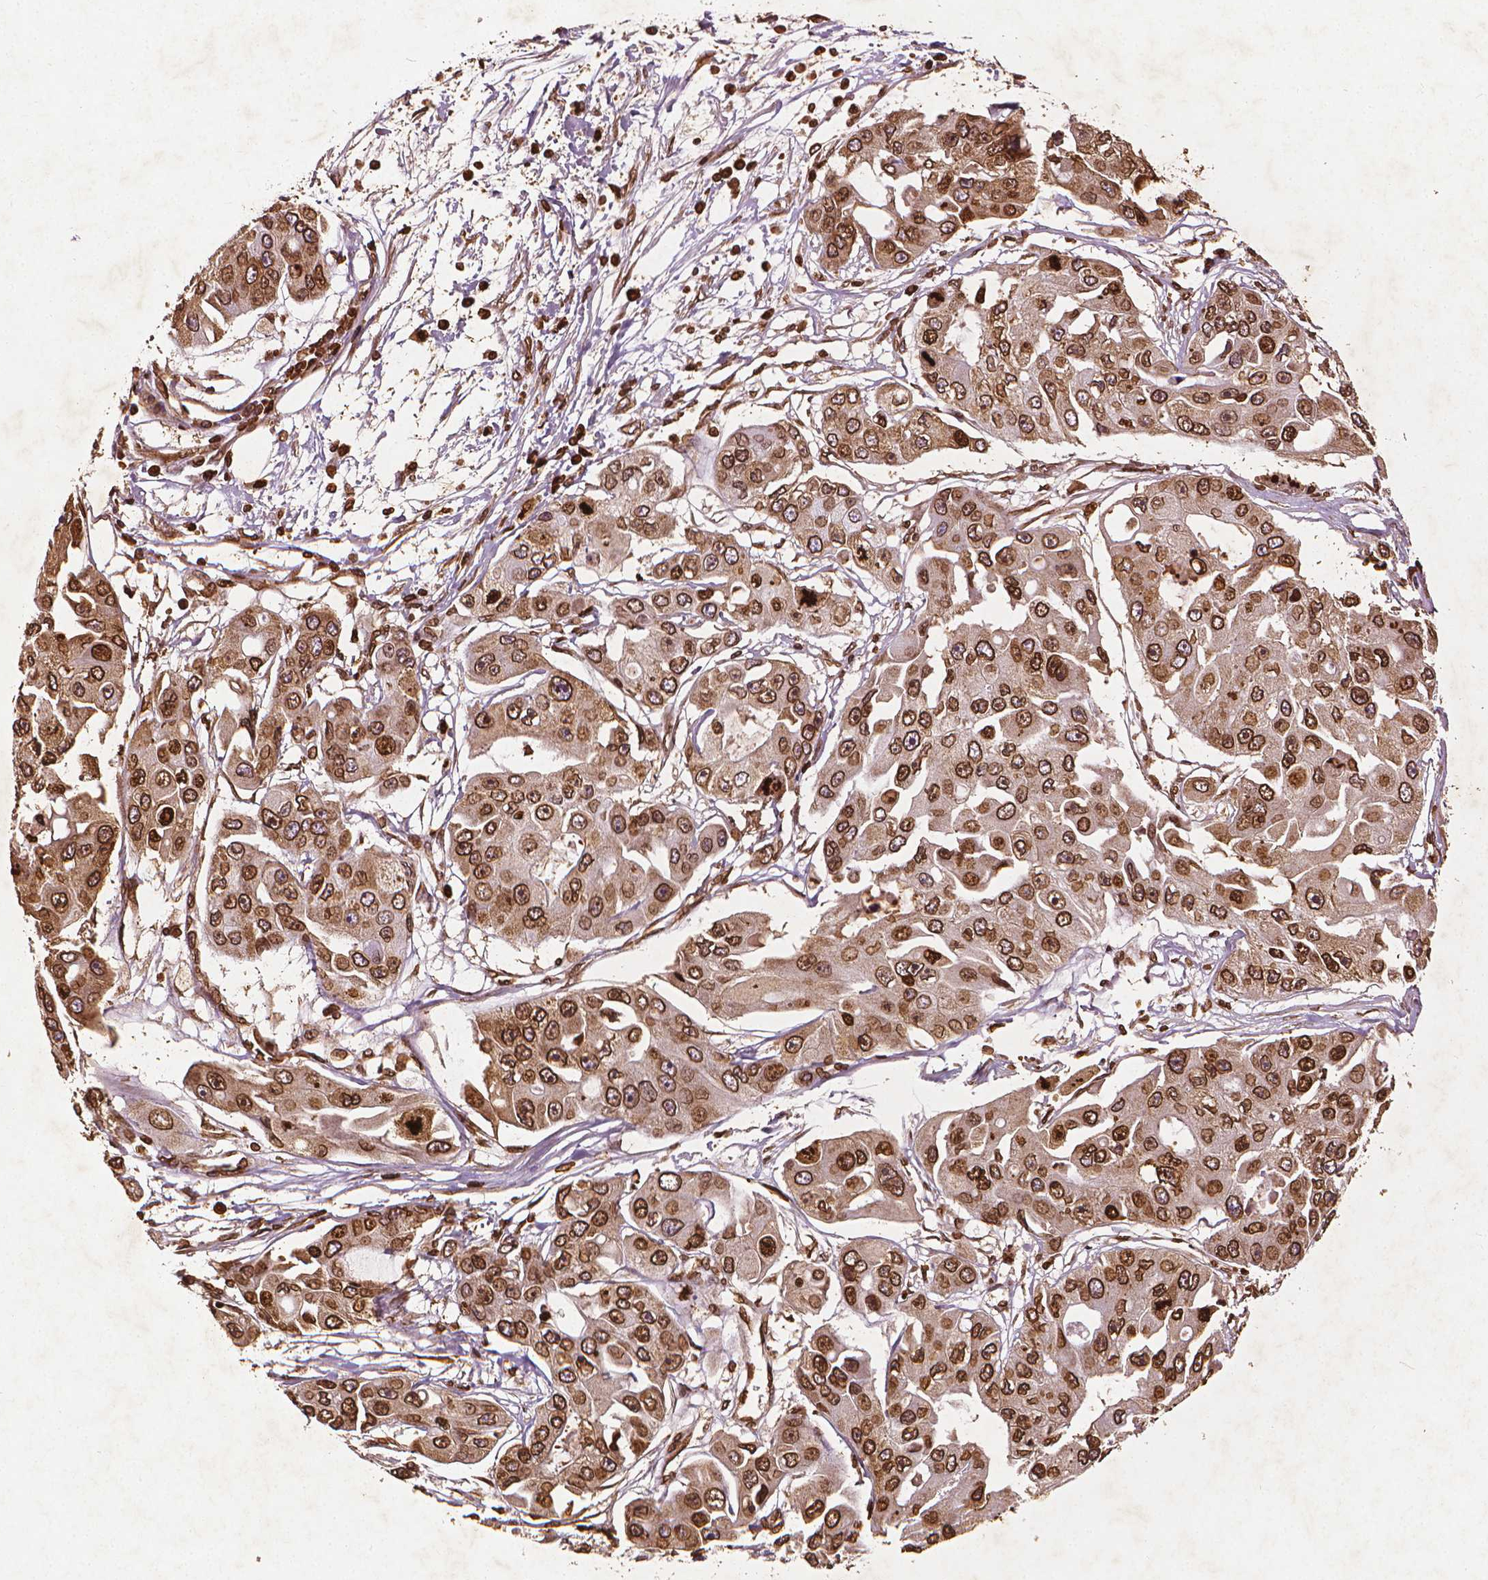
{"staining": {"intensity": "strong", "quantity": ">75%", "location": "cytoplasmic/membranous,nuclear"}, "tissue": "ovarian cancer", "cell_type": "Tumor cells", "image_type": "cancer", "snomed": [{"axis": "morphology", "description": "Cystadenocarcinoma, serous, NOS"}, {"axis": "topography", "description": "Ovary"}], "caption": "Tumor cells demonstrate high levels of strong cytoplasmic/membranous and nuclear expression in about >75% of cells in human ovarian serous cystadenocarcinoma. The protein of interest is stained brown, and the nuclei are stained in blue (DAB (3,3'-diaminobenzidine) IHC with brightfield microscopy, high magnification).", "gene": "LMNB1", "patient": {"sex": "female", "age": 56}}